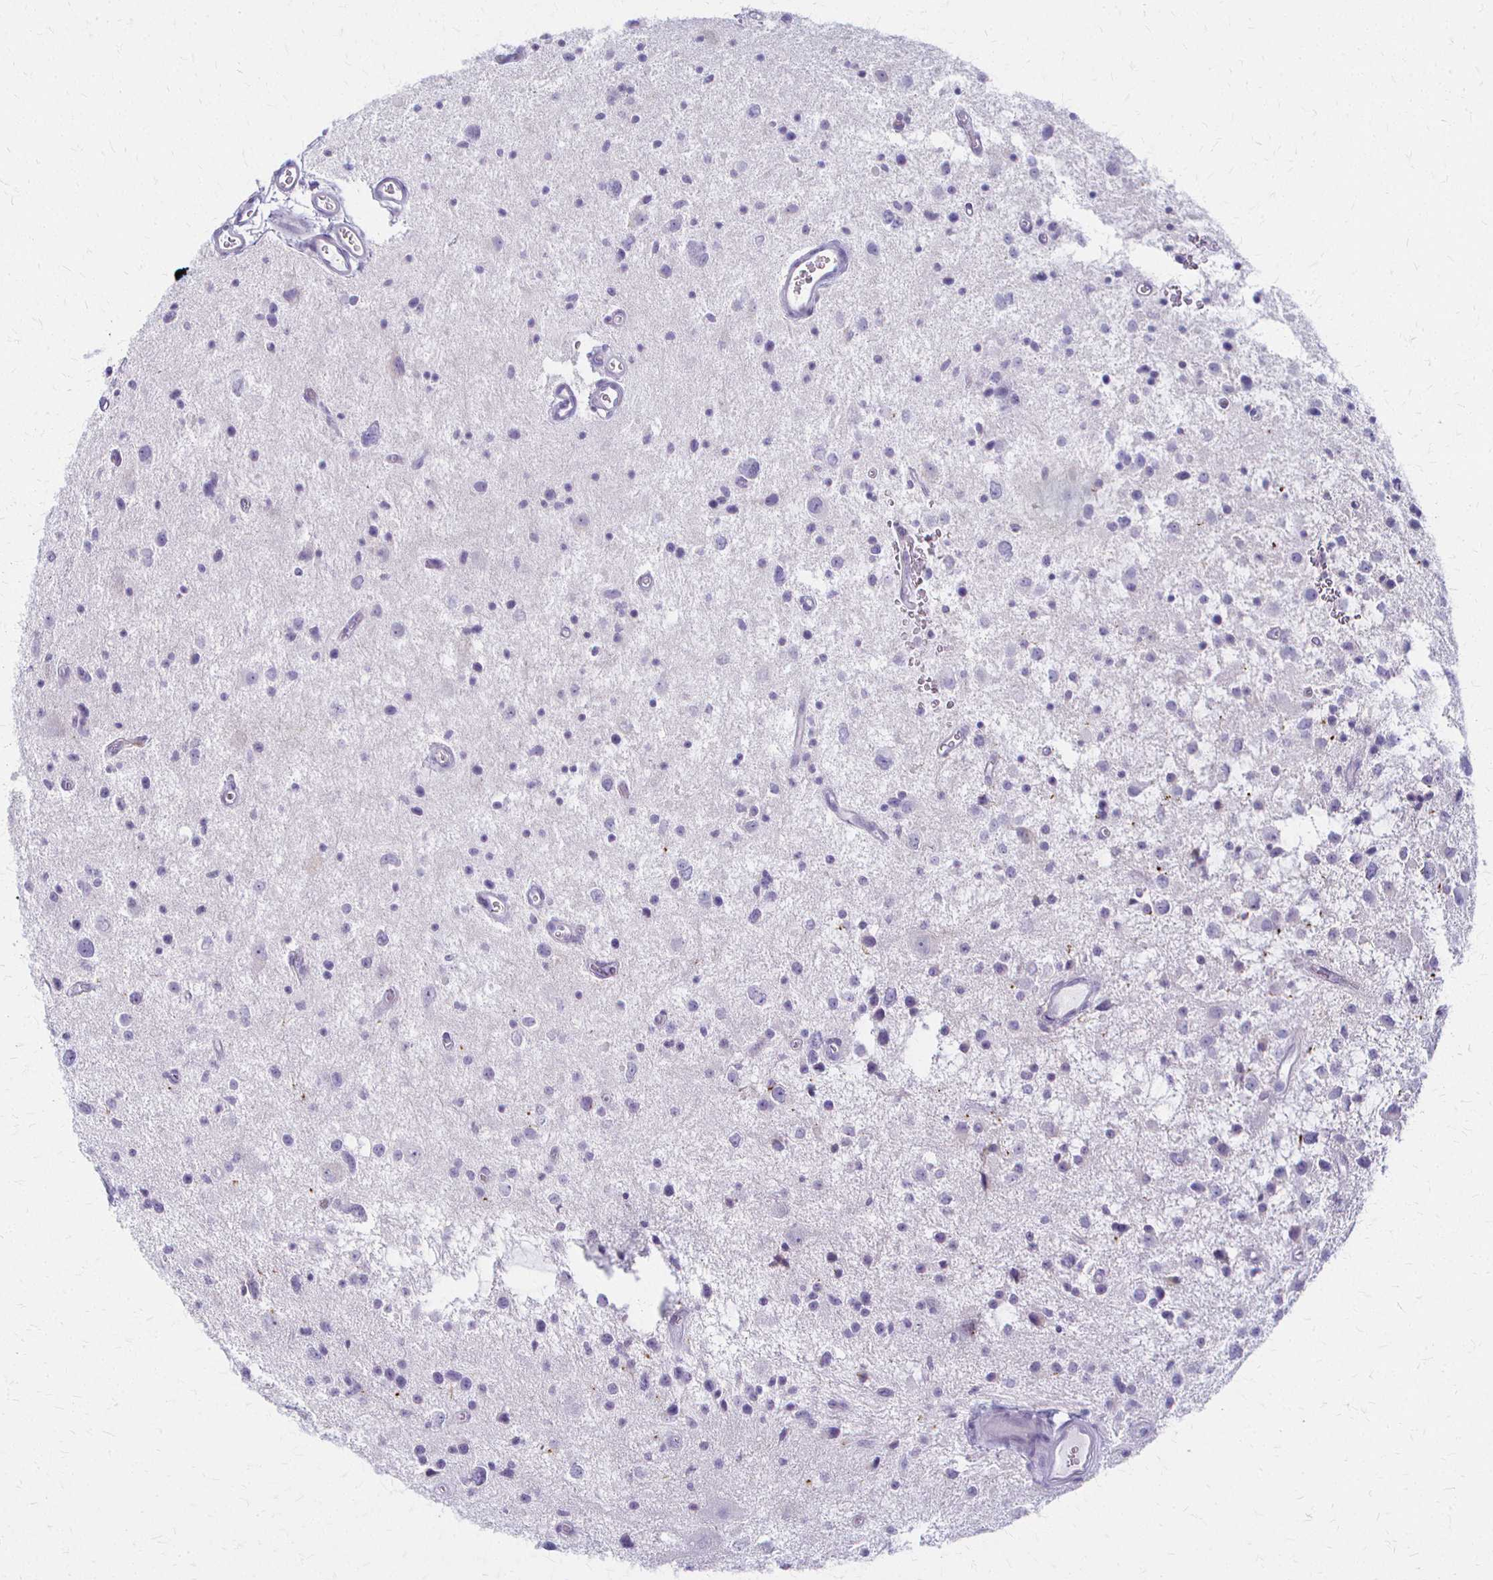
{"staining": {"intensity": "negative", "quantity": "none", "location": "none"}, "tissue": "glioma", "cell_type": "Tumor cells", "image_type": "cancer", "snomed": [{"axis": "morphology", "description": "Glioma, malignant, Low grade"}, {"axis": "topography", "description": "Brain"}], "caption": "Immunohistochemistry photomicrograph of human glioma stained for a protein (brown), which shows no staining in tumor cells.", "gene": "ACP5", "patient": {"sex": "male", "age": 43}}